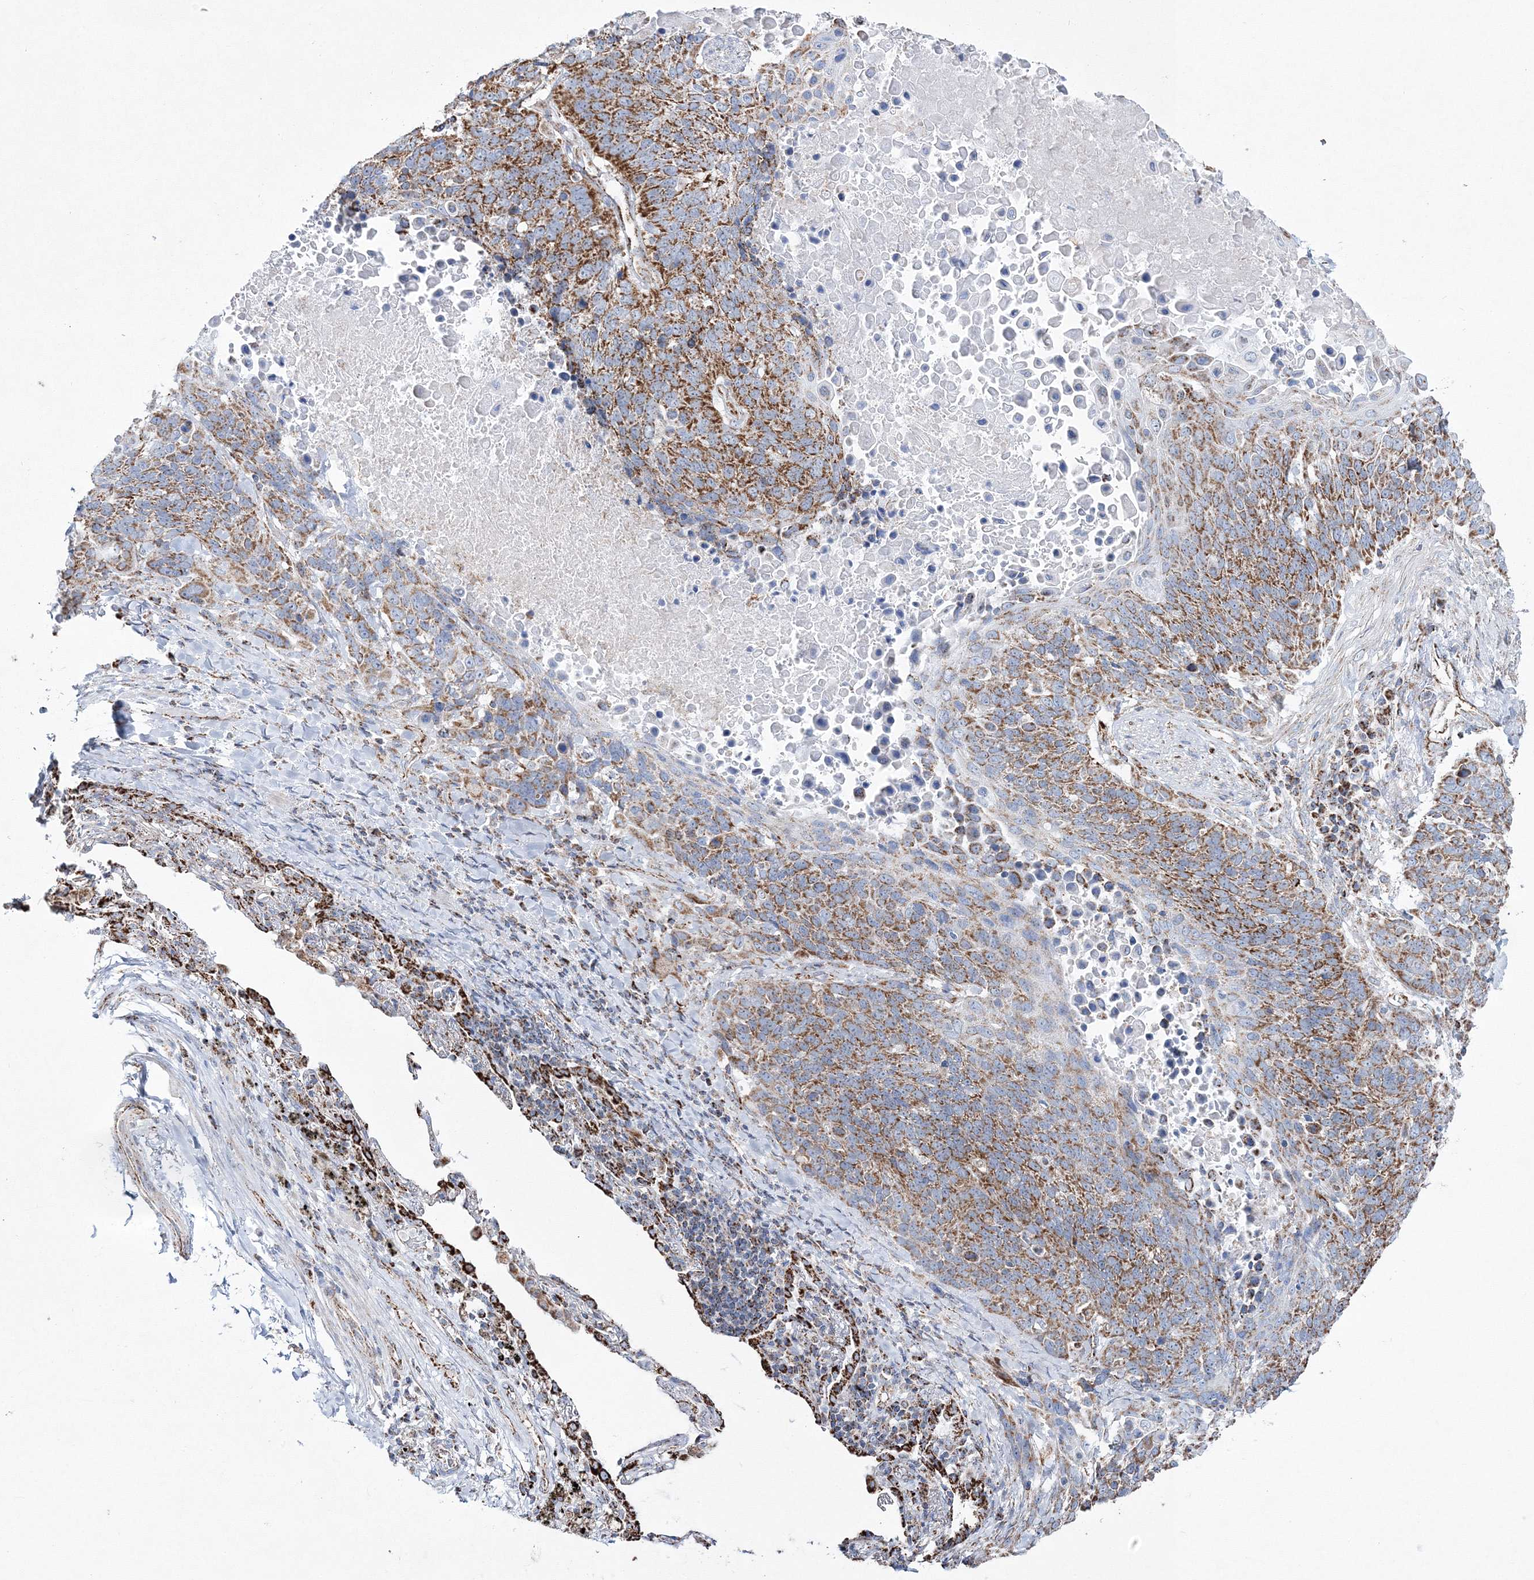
{"staining": {"intensity": "moderate", "quantity": ">75%", "location": "cytoplasmic/membranous"}, "tissue": "lung cancer", "cell_type": "Tumor cells", "image_type": "cancer", "snomed": [{"axis": "morphology", "description": "Squamous cell carcinoma, NOS"}, {"axis": "topography", "description": "Lung"}], "caption": "Brown immunohistochemical staining in squamous cell carcinoma (lung) reveals moderate cytoplasmic/membranous positivity in about >75% of tumor cells.", "gene": "HIBCH", "patient": {"sex": "male", "age": 66}}